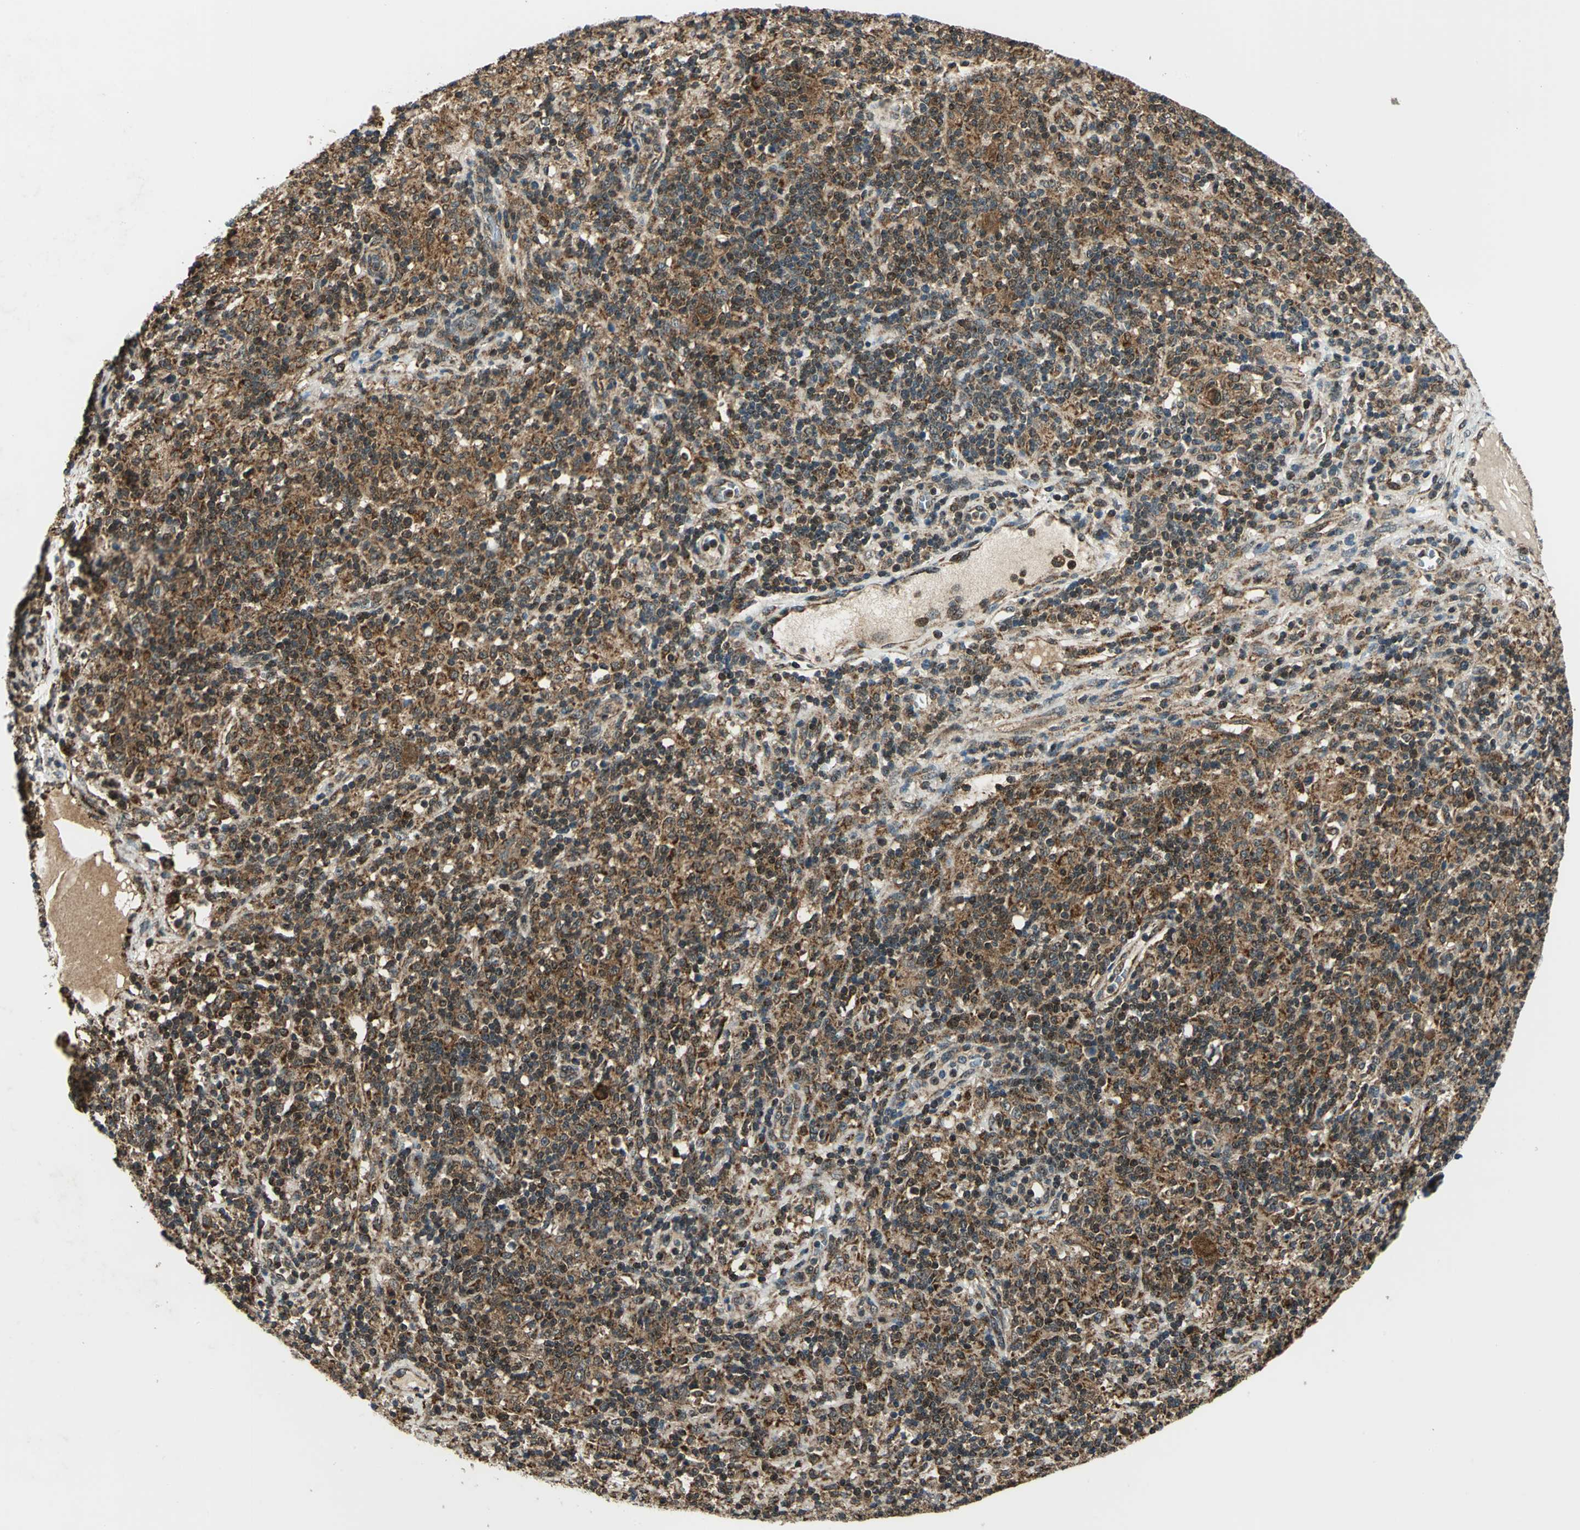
{"staining": {"intensity": "moderate", "quantity": ">75%", "location": "cytoplasmic/membranous,nuclear"}, "tissue": "lymphoma", "cell_type": "Tumor cells", "image_type": "cancer", "snomed": [{"axis": "morphology", "description": "Hodgkin's disease, NOS"}, {"axis": "topography", "description": "Lymph node"}], "caption": "Human lymphoma stained with a brown dye reveals moderate cytoplasmic/membranous and nuclear positive positivity in approximately >75% of tumor cells.", "gene": "NUDT2", "patient": {"sex": "male", "age": 70}}